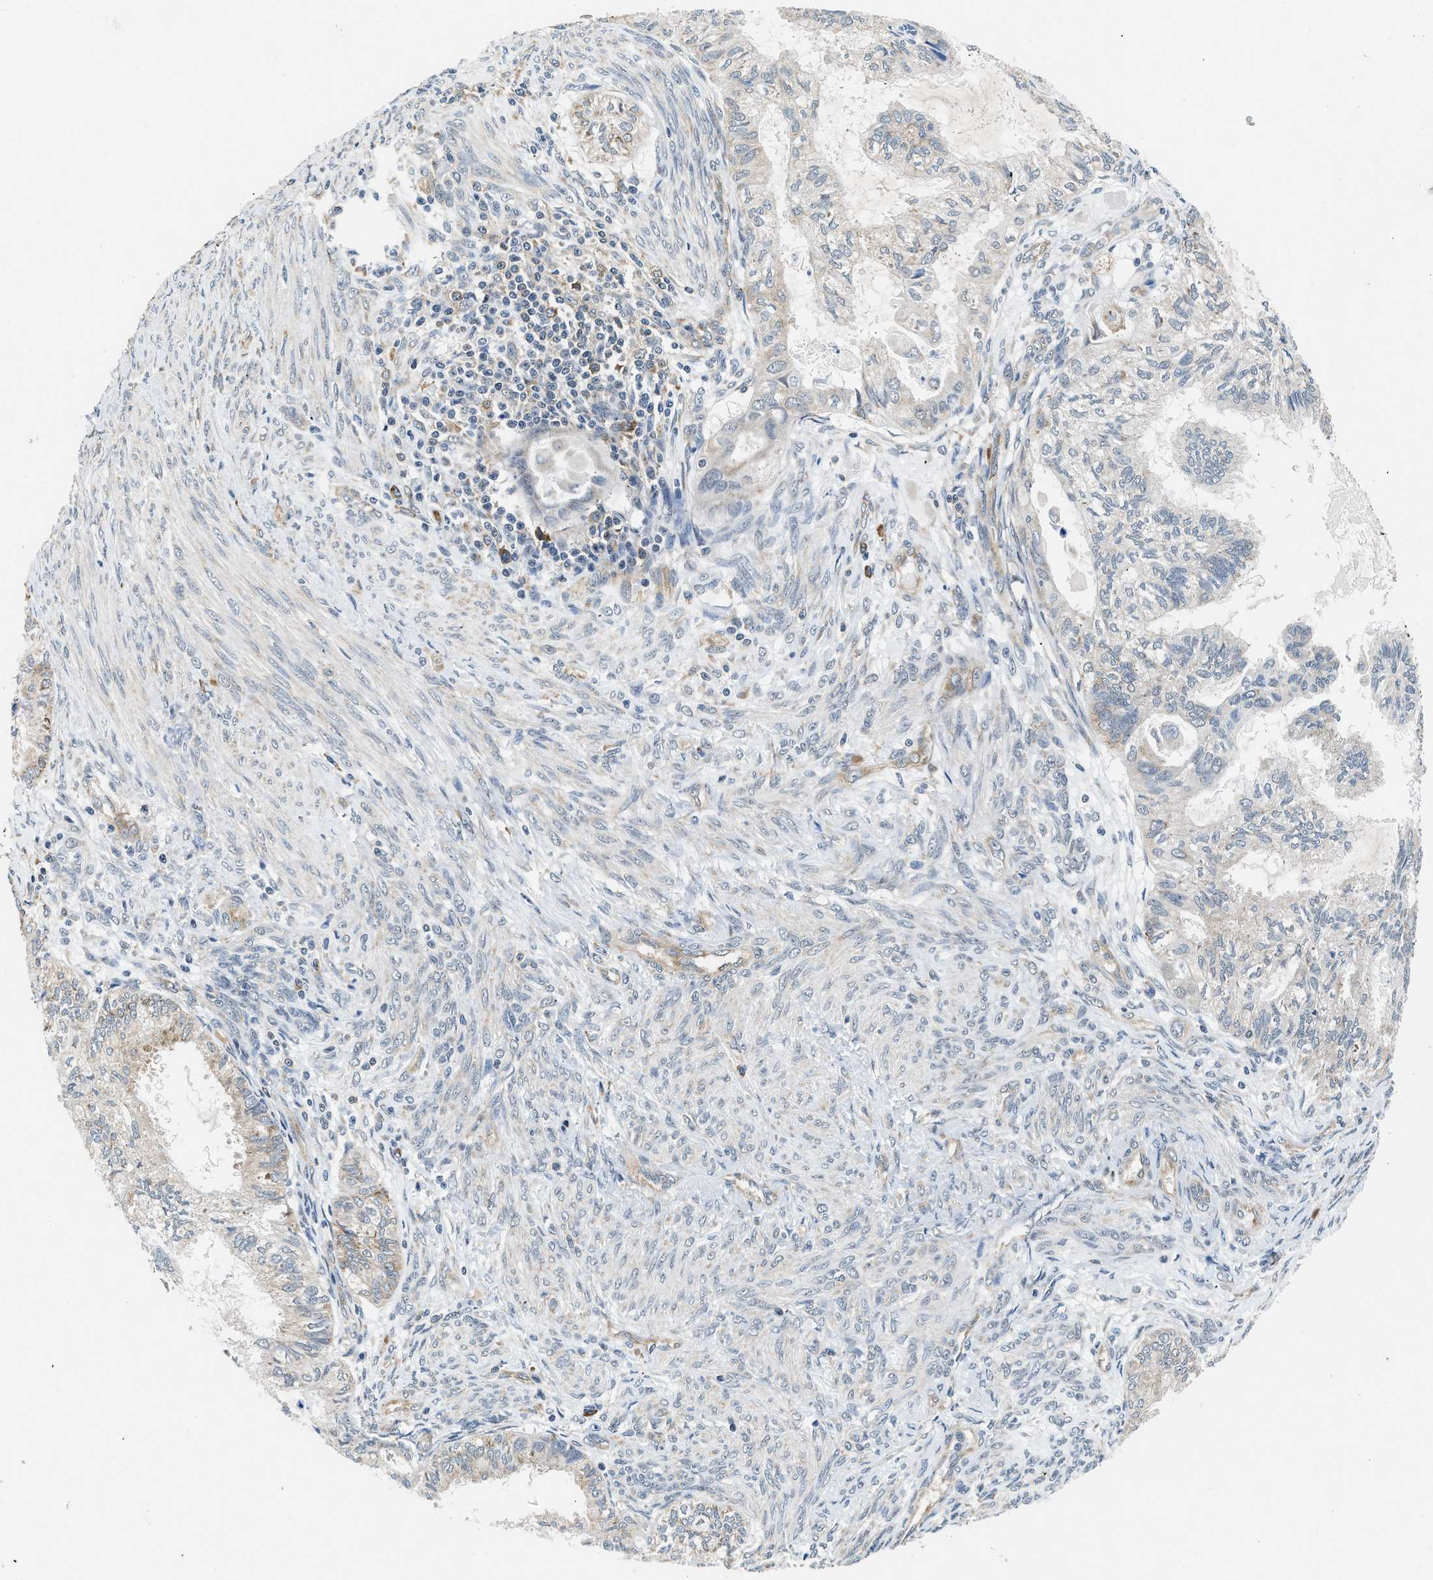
{"staining": {"intensity": "weak", "quantity": "25%-75%", "location": "cytoplasmic/membranous"}, "tissue": "cervical cancer", "cell_type": "Tumor cells", "image_type": "cancer", "snomed": [{"axis": "morphology", "description": "Normal tissue, NOS"}, {"axis": "morphology", "description": "Adenocarcinoma, NOS"}, {"axis": "topography", "description": "Cervix"}, {"axis": "topography", "description": "Endometrium"}], "caption": "A micrograph of human adenocarcinoma (cervical) stained for a protein exhibits weak cytoplasmic/membranous brown staining in tumor cells.", "gene": "PA2G4", "patient": {"sex": "female", "age": 86}}